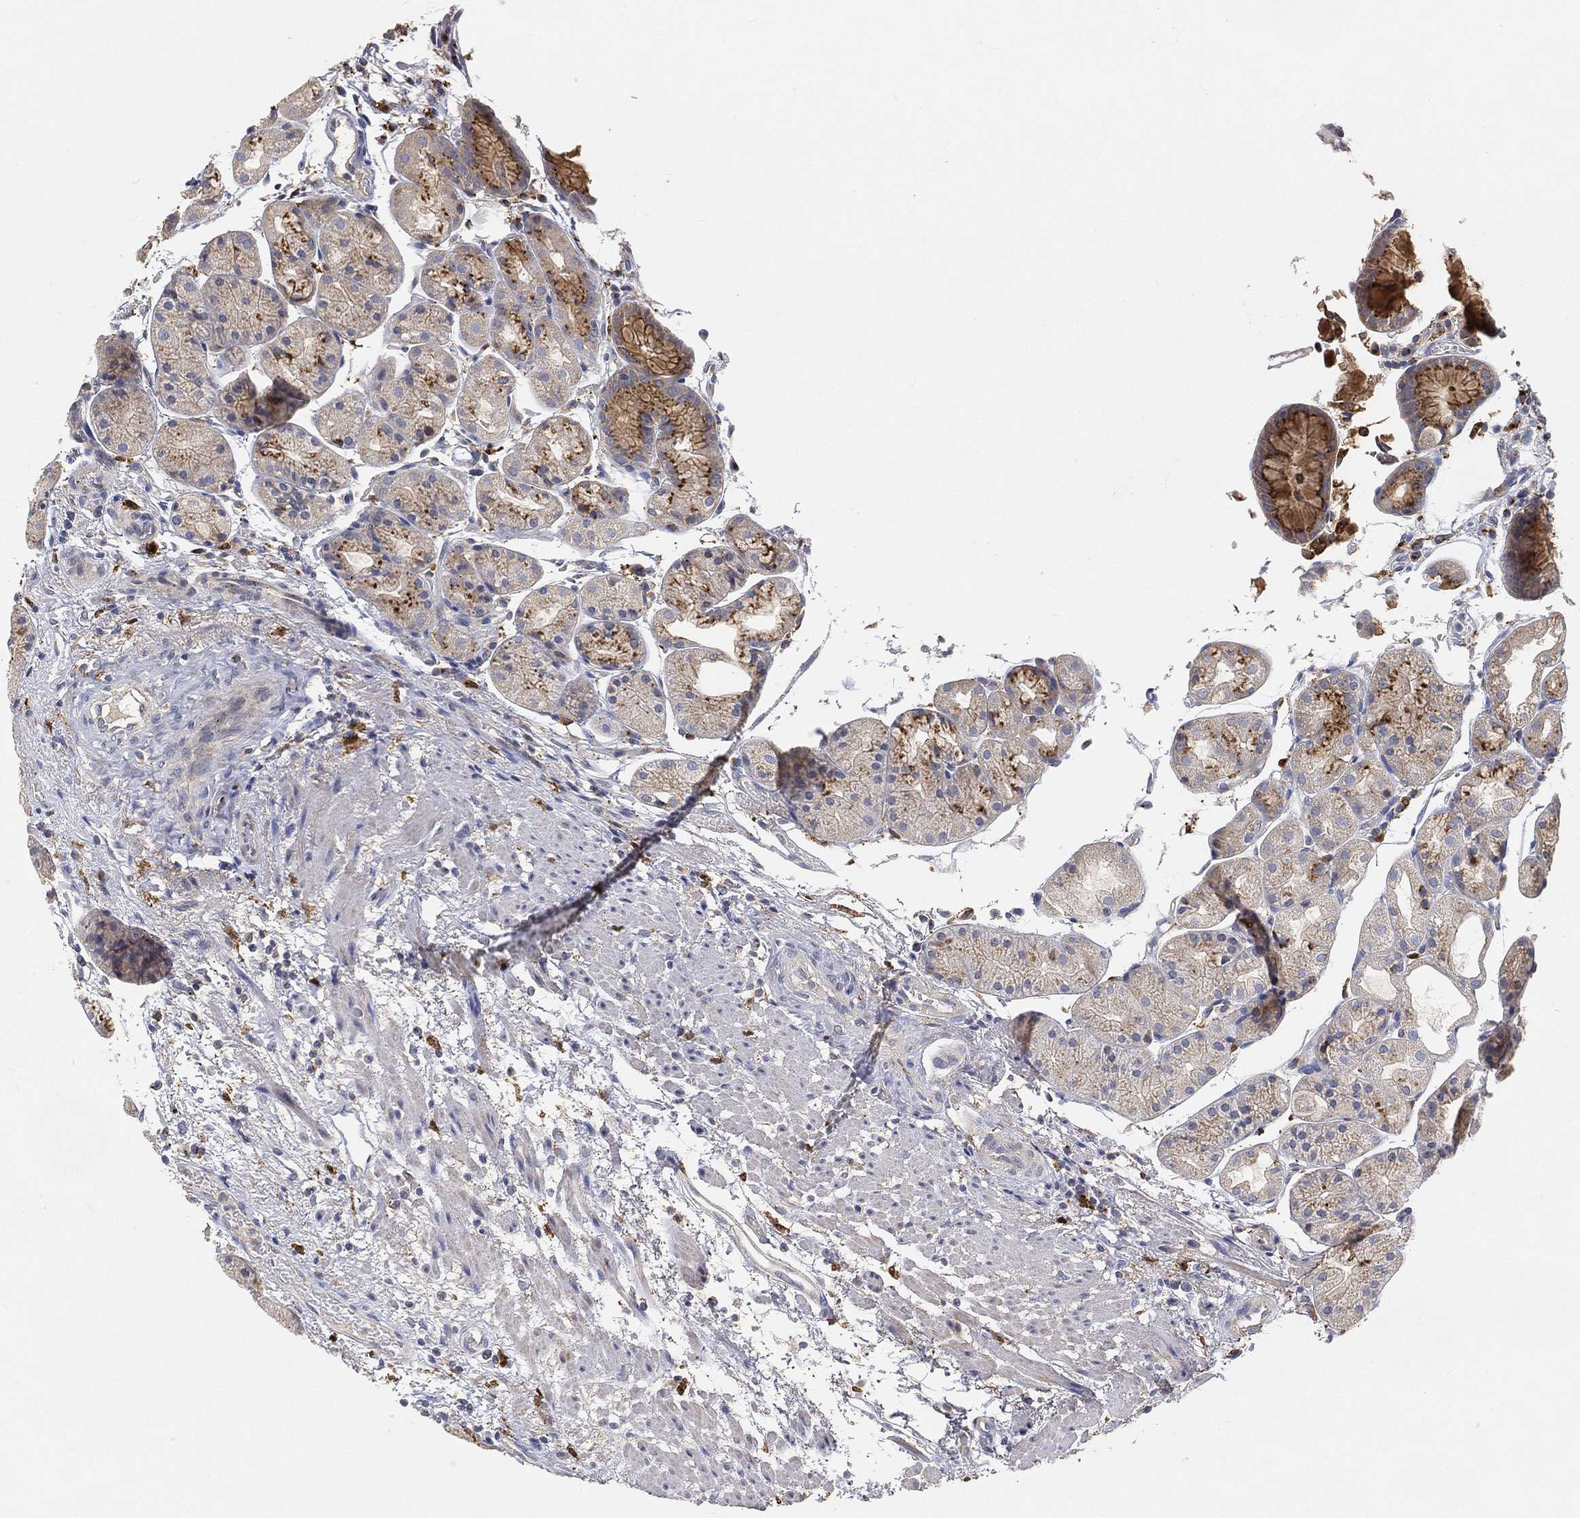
{"staining": {"intensity": "moderate", "quantity": "25%-75%", "location": "cytoplasmic/membranous"}, "tissue": "stomach", "cell_type": "Glandular cells", "image_type": "normal", "snomed": [{"axis": "morphology", "description": "Normal tissue, NOS"}, {"axis": "topography", "description": "Stomach, upper"}], "caption": "A brown stain shows moderate cytoplasmic/membranous staining of a protein in glandular cells of normal stomach. (DAB IHC with brightfield microscopy, high magnification).", "gene": "CTSL", "patient": {"sex": "male", "age": 72}}